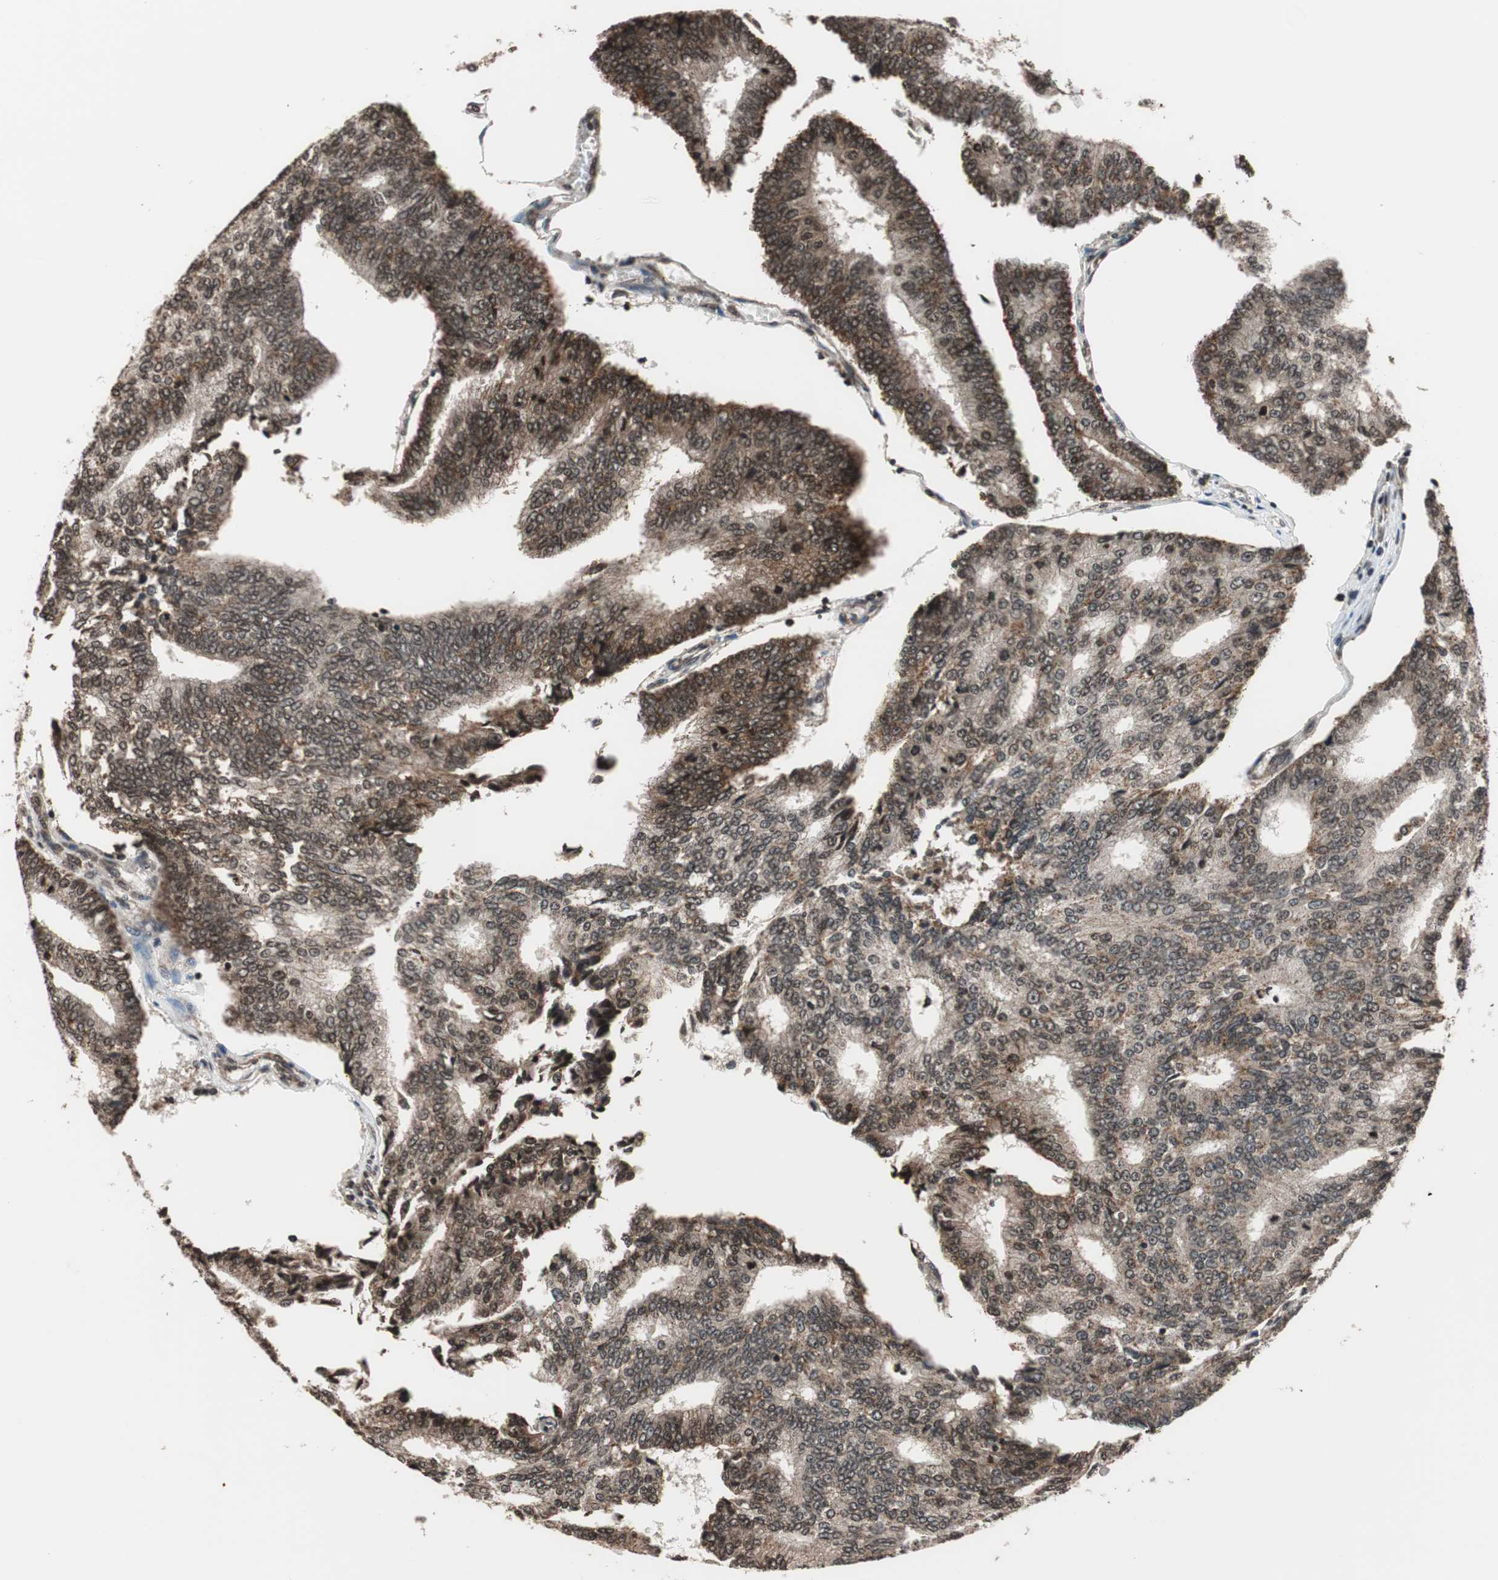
{"staining": {"intensity": "weak", "quantity": ">75%", "location": "cytoplasmic/membranous,nuclear"}, "tissue": "prostate cancer", "cell_type": "Tumor cells", "image_type": "cancer", "snomed": [{"axis": "morphology", "description": "Adenocarcinoma, High grade"}, {"axis": "topography", "description": "Prostate"}], "caption": "A low amount of weak cytoplasmic/membranous and nuclear positivity is present in about >75% of tumor cells in adenocarcinoma (high-grade) (prostate) tissue.", "gene": "RFC1", "patient": {"sex": "male", "age": 55}}